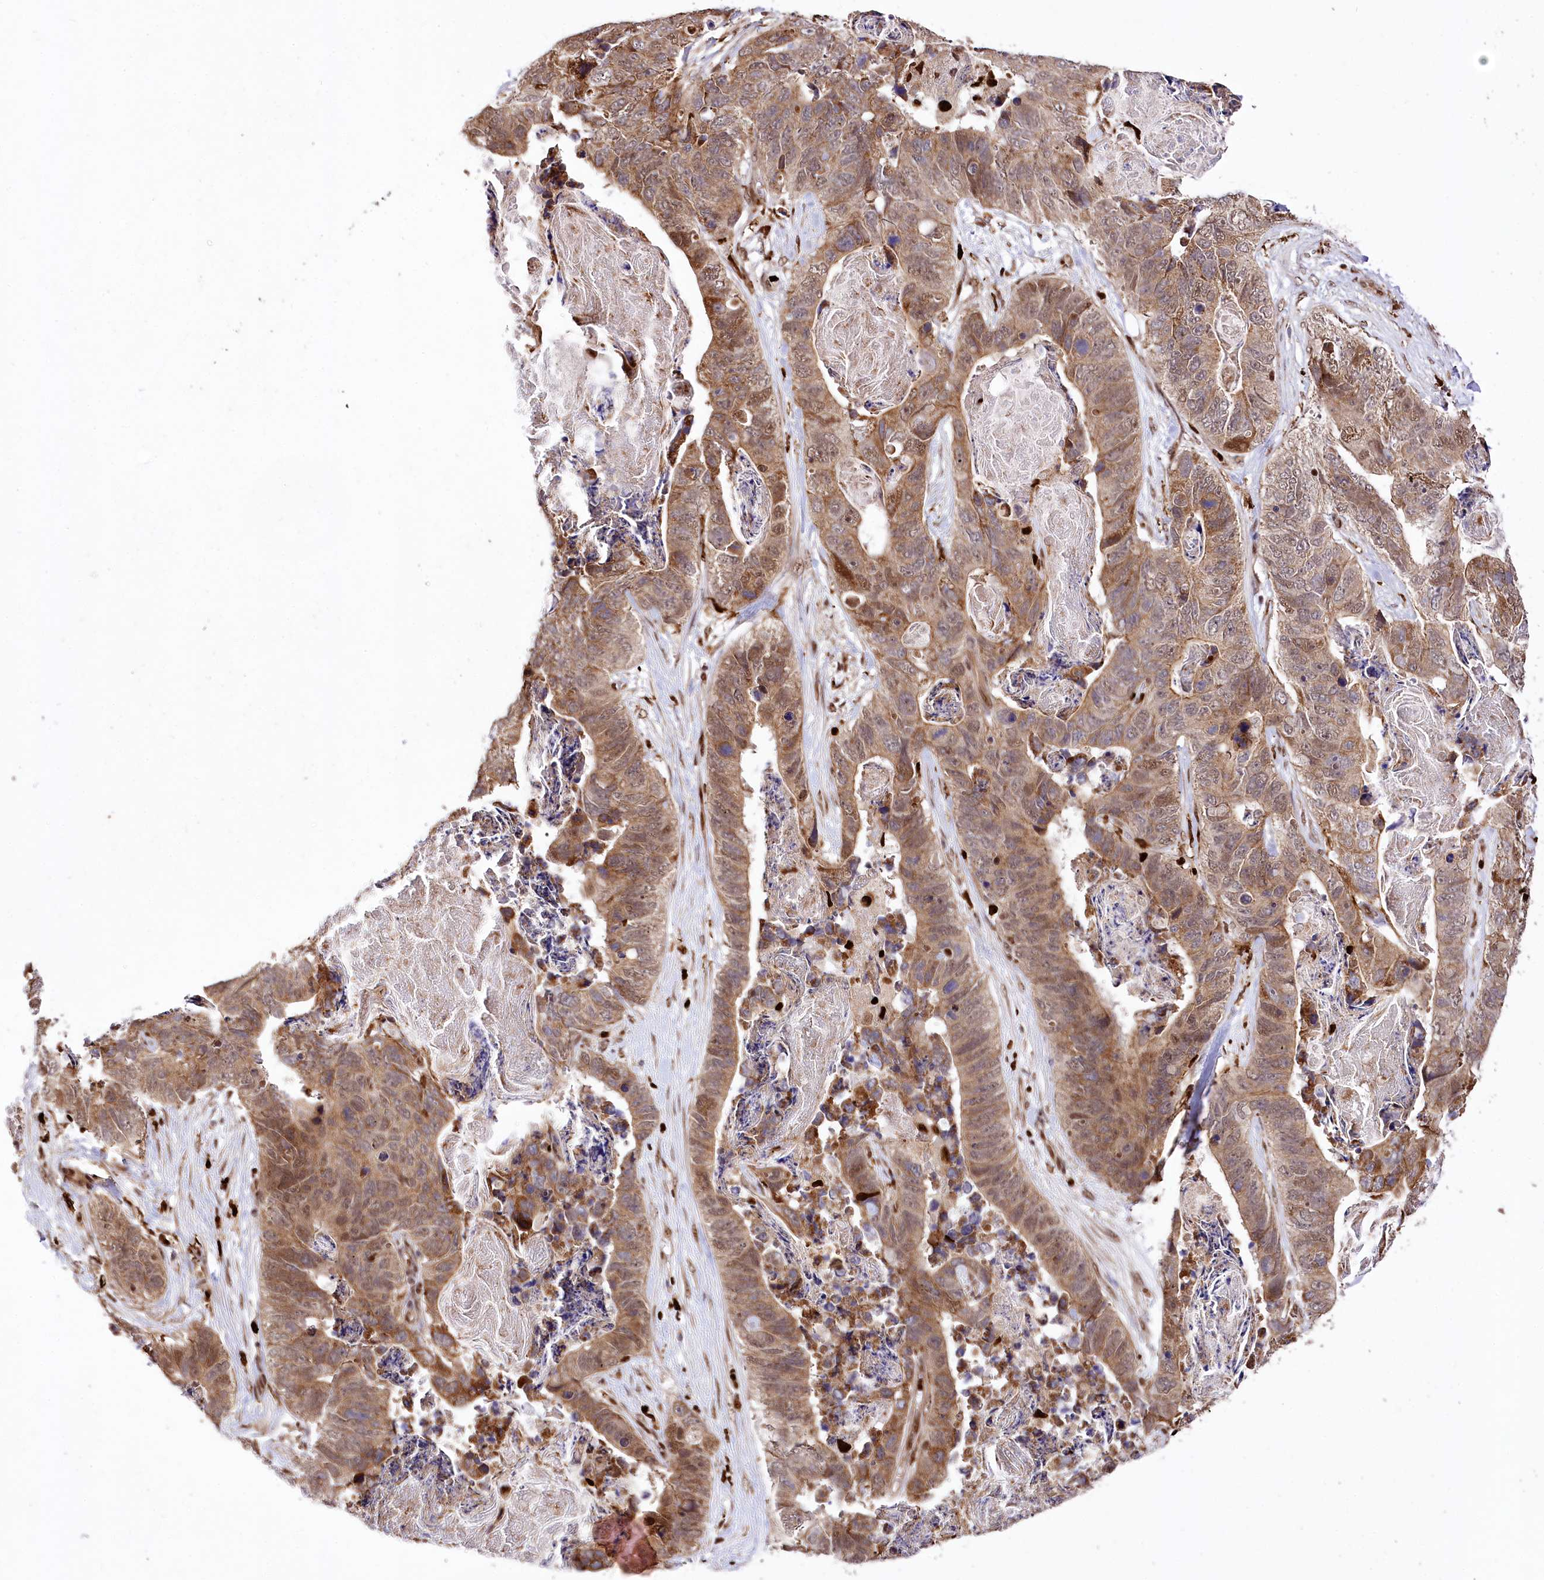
{"staining": {"intensity": "moderate", "quantity": ">75%", "location": "cytoplasmic/membranous"}, "tissue": "stomach cancer", "cell_type": "Tumor cells", "image_type": "cancer", "snomed": [{"axis": "morphology", "description": "Adenocarcinoma, NOS"}, {"axis": "topography", "description": "Stomach"}], "caption": "A histopathology image of stomach cancer stained for a protein exhibits moderate cytoplasmic/membranous brown staining in tumor cells.", "gene": "FIGN", "patient": {"sex": "female", "age": 89}}